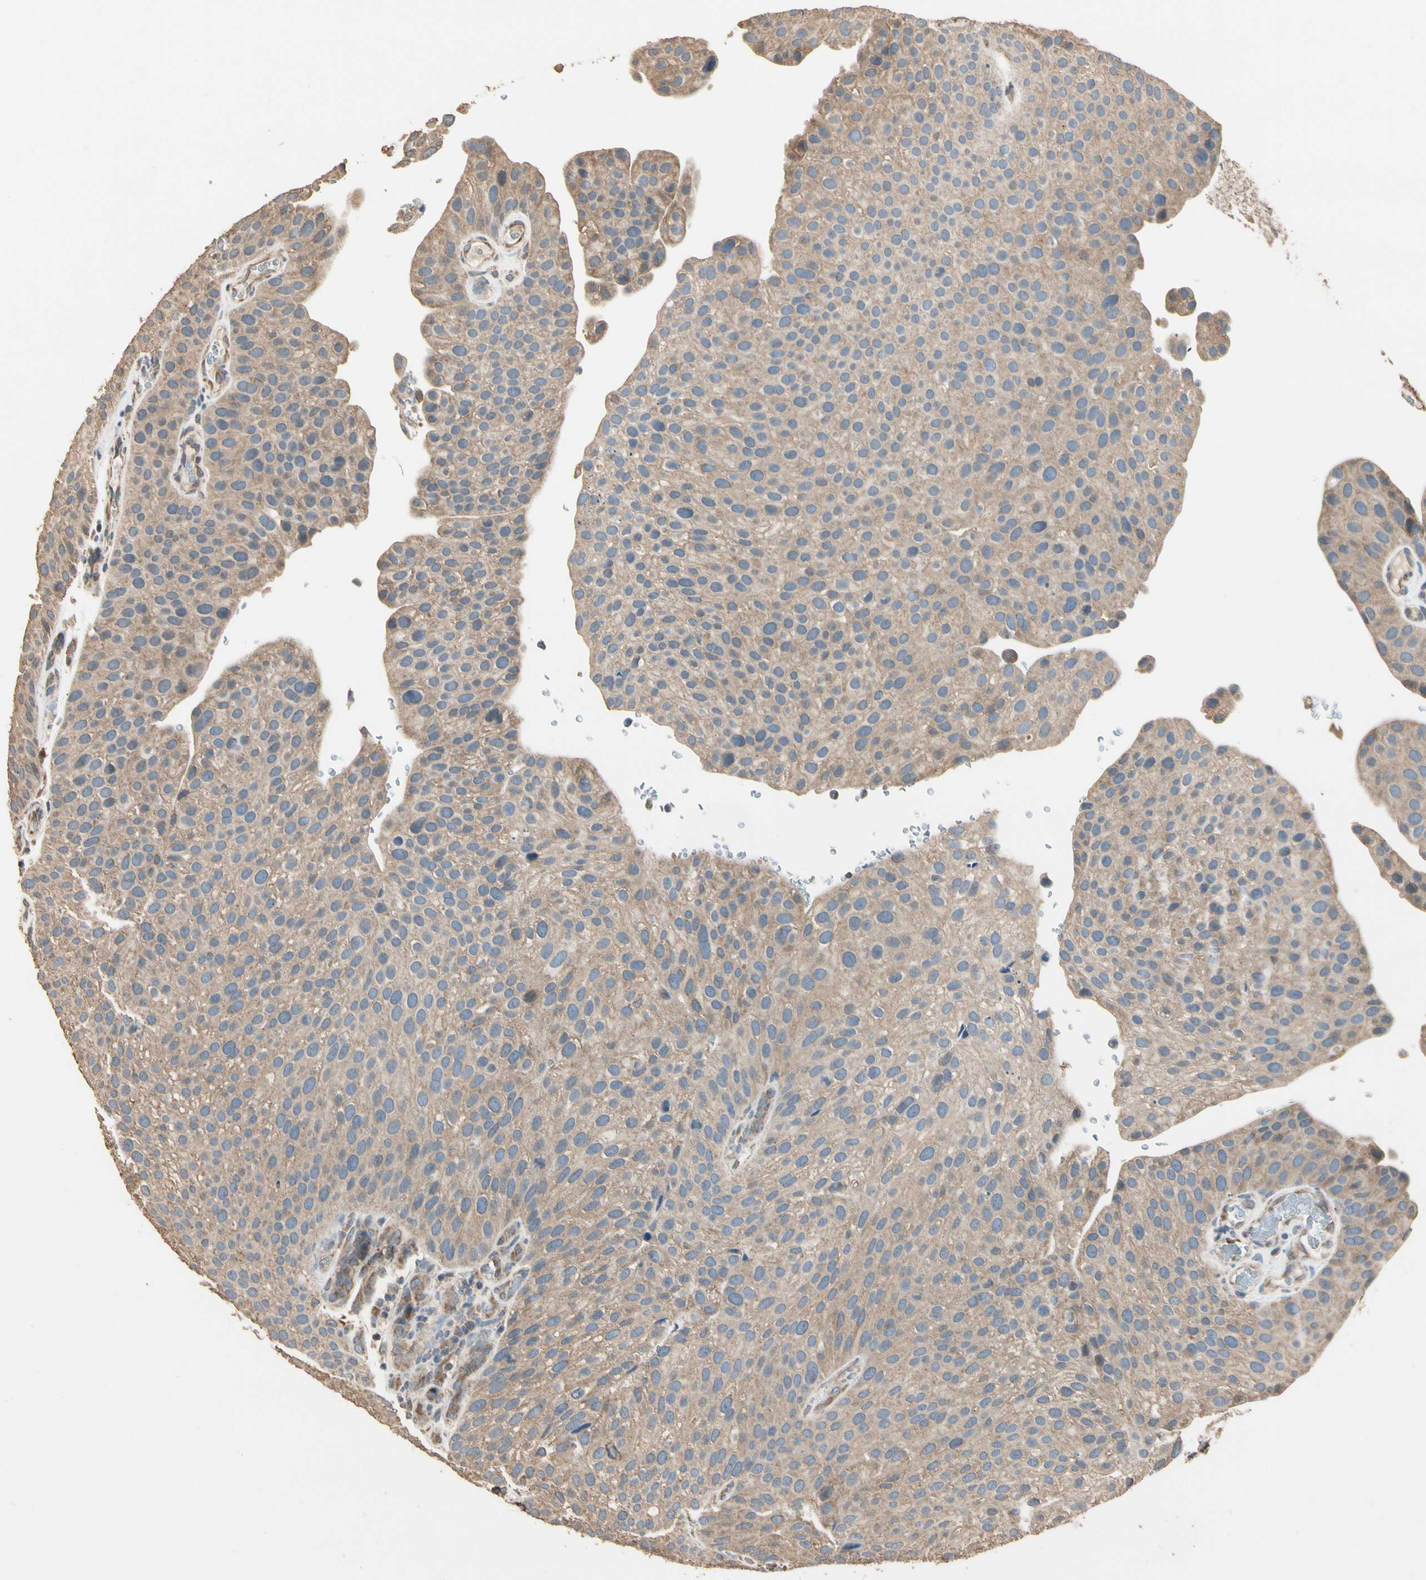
{"staining": {"intensity": "moderate", "quantity": ">75%", "location": "cytoplasmic/membranous"}, "tissue": "urothelial cancer", "cell_type": "Tumor cells", "image_type": "cancer", "snomed": [{"axis": "morphology", "description": "Urothelial carcinoma, Low grade"}, {"axis": "topography", "description": "Smooth muscle"}, {"axis": "topography", "description": "Urinary bladder"}], "caption": "Tumor cells display moderate cytoplasmic/membranous expression in approximately >75% of cells in urothelial carcinoma (low-grade).", "gene": "STX18", "patient": {"sex": "male", "age": 60}}